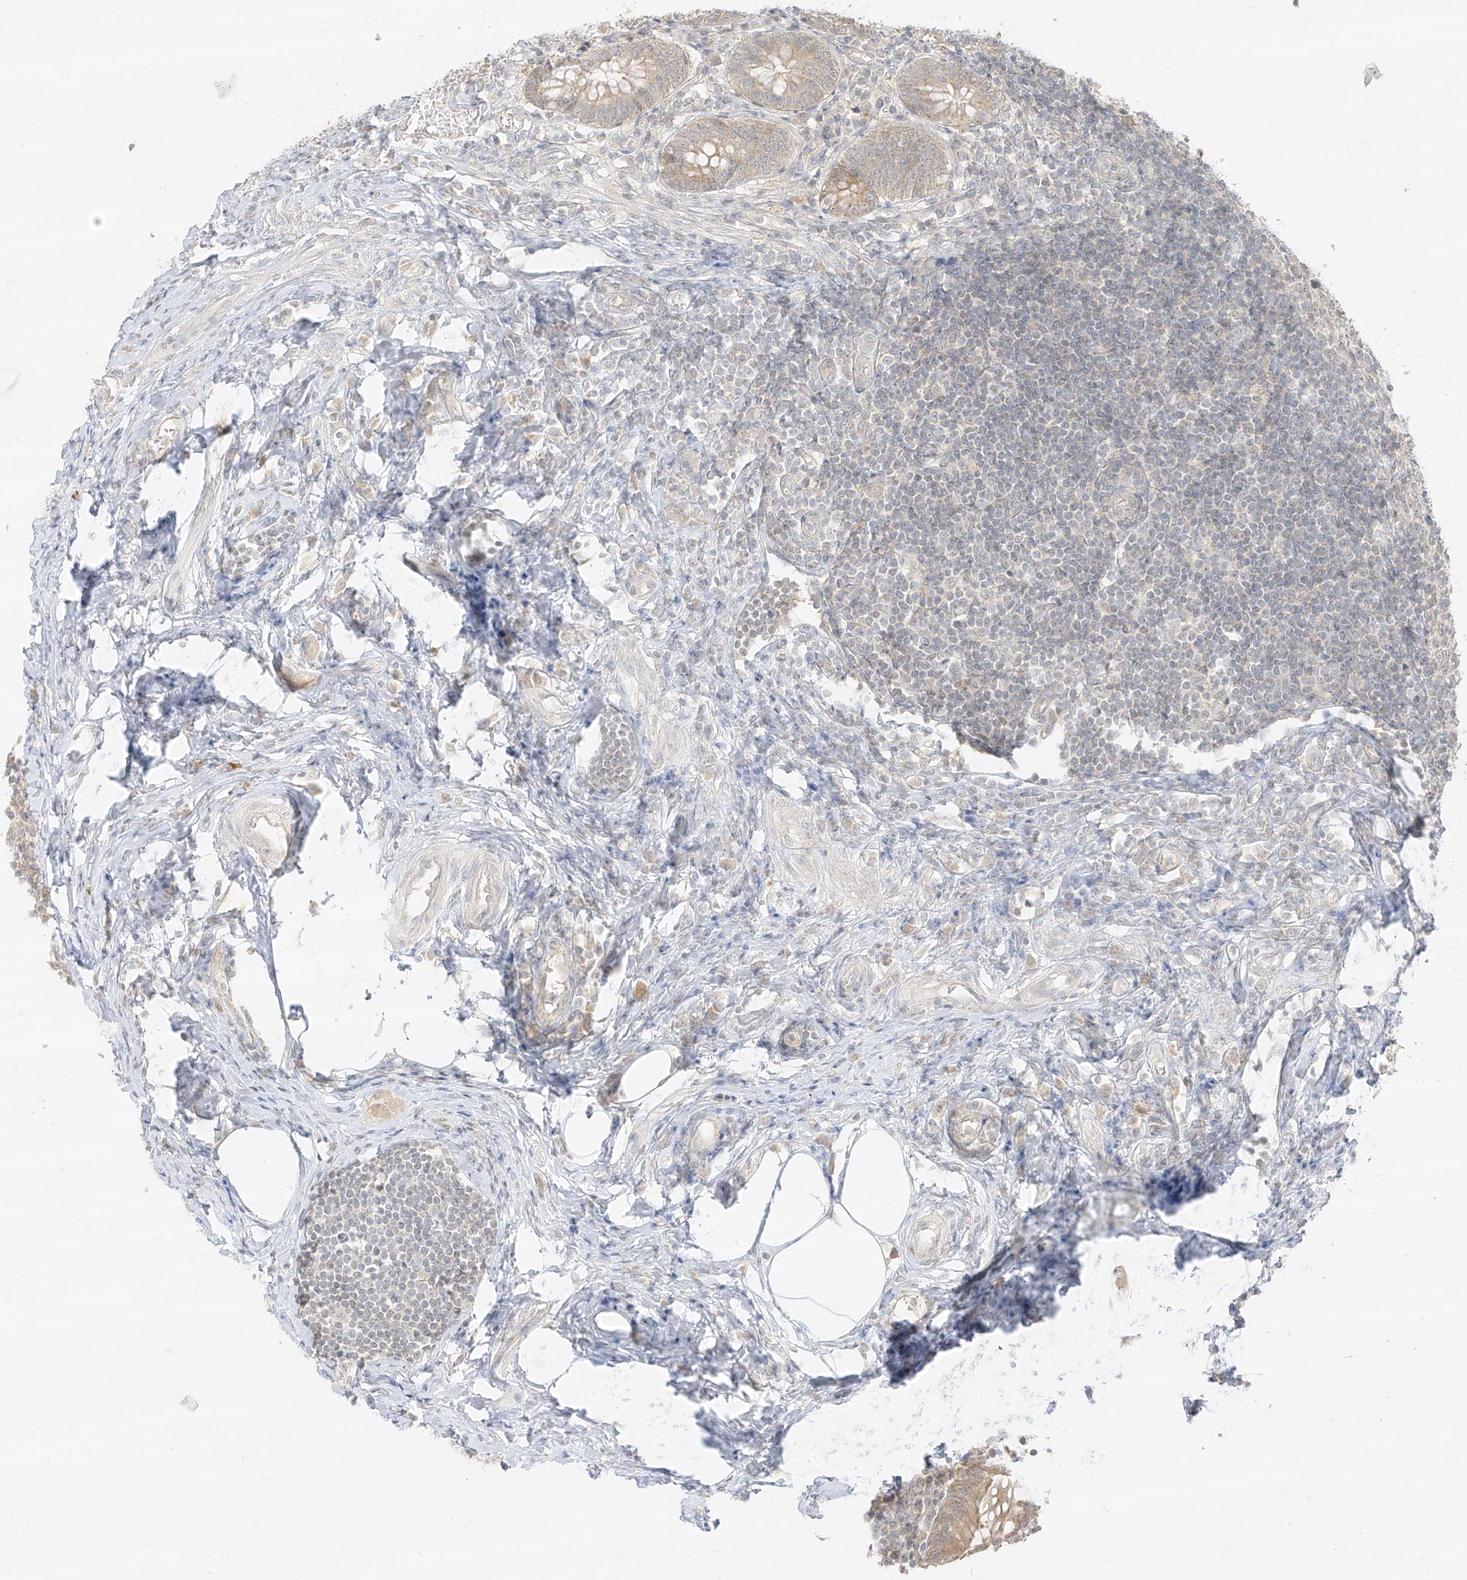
{"staining": {"intensity": "weak", "quantity": ">75%", "location": "cytoplasmic/membranous"}, "tissue": "appendix", "cell_type": "Glandular cells", "image_type": "normal", "snomed": [{"axis": "morphology", "description": "Normal tissue, NOS"}, {"axis": "topography", "description": "Appendix"}], "caption": "IHC (DAB (3,3'-diaminobenzidine)) staining of benign appendix displays weak cytoplasmic/membranous protein positivity in about >75% of glandular cells. Using DAB (brown) and hematoxylin (blue) stains, captured at high magnification using brightfield microscopy.", "gene": "LIPT1", "patient": {"sex": "female", "age": 54}}